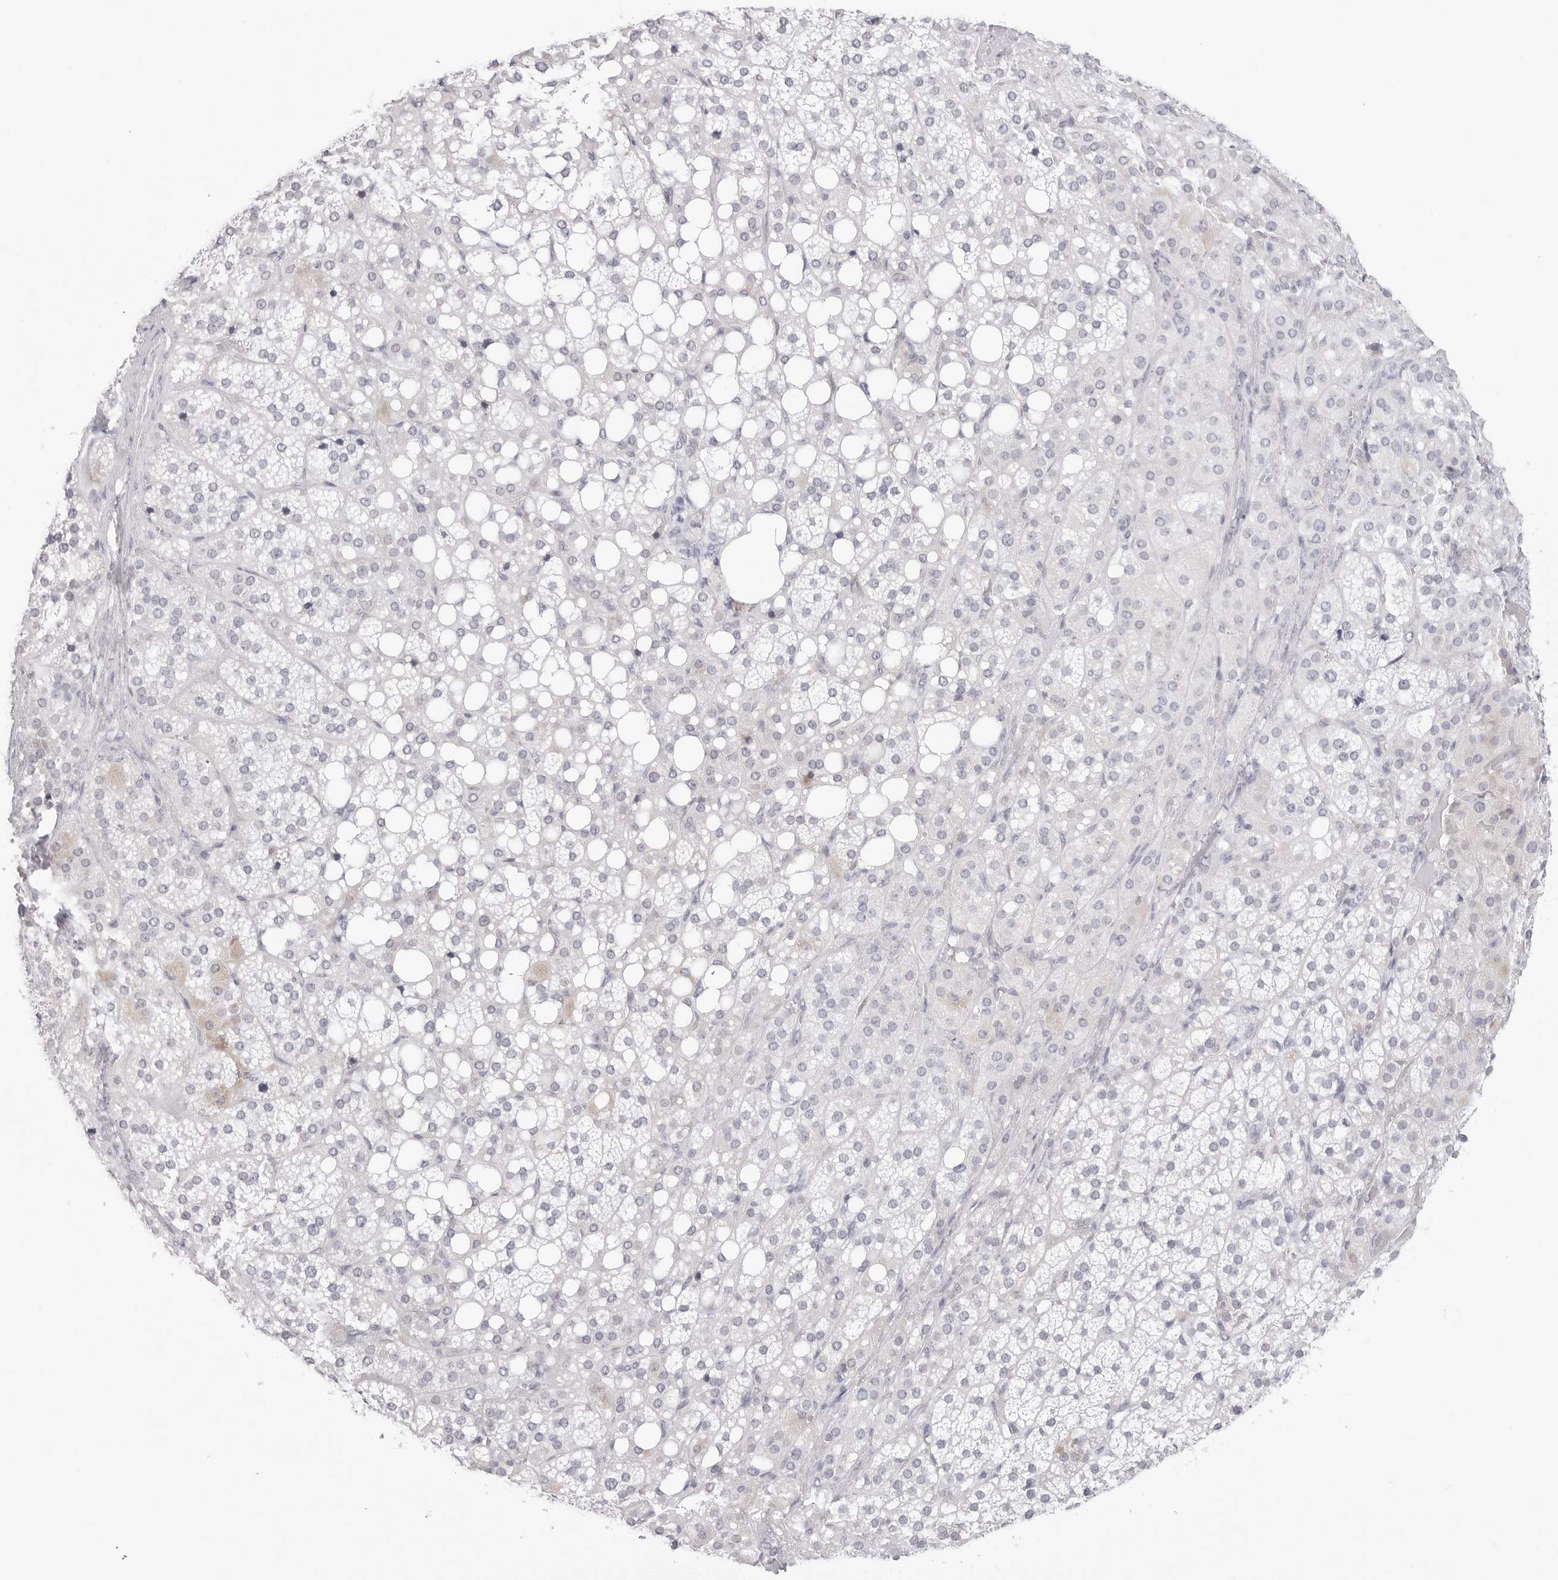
{"staining": {"intensity": "weak", "quantity": "<25%", "location": "cytoplasmic/membranous"}, "tissue": "adrenal gland", "cell_type": "Glandular cells", "image_type": "normal", "snomed": [{"axis": "morphology", "description": "Normal tissue, NOS"}, {"axis": "topography", "description": "Adrenal gland"}], "caption": "Human adrenal gland stained for a protein using immunohistochemistry (IHC) exhibits no expression in glandular cells.", "gene": "TSSK1B", "patient": {"sex": "female", "age": 59}}